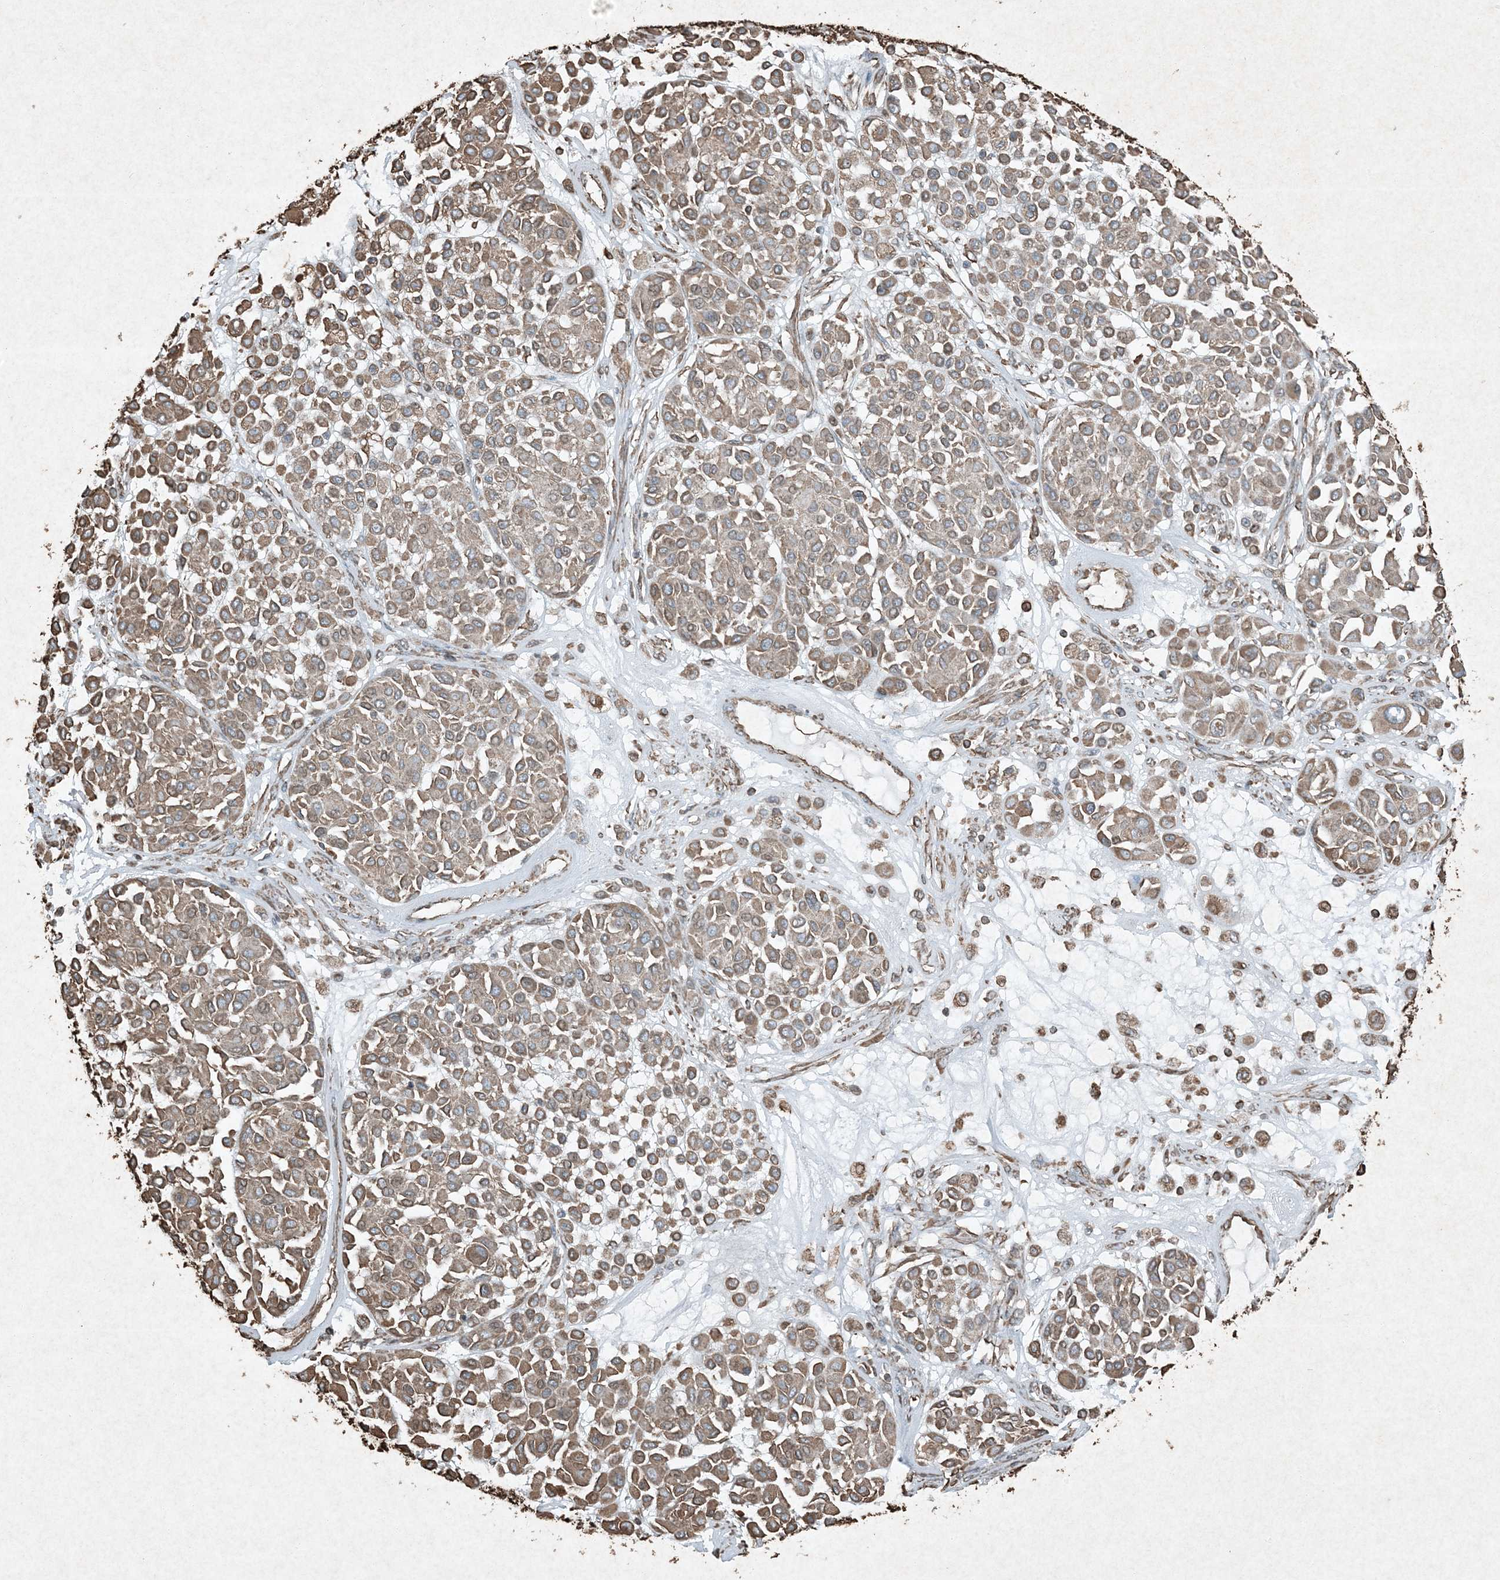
{"staining": {"intensity": "moderate", "quantity": "25%-75%", "location": "cytoplasmic/membranous"}, "tissue": "melanoma", "cell_type": "Tumor cells", "image_type": "cancer", "snomed": [{"axis": "morphology", "description": "Malignant melanoma, Metastatic site"}, {"axis": "topography", "description": "Soft tissue"}], "caption": "Protein expression analysis of melanoma exhibits moderate cytoplasmic/membranous staining in about 25%-75% of tumor cells.", "gene": "RYK", "patient": {"sex": "male", "age": 41}}